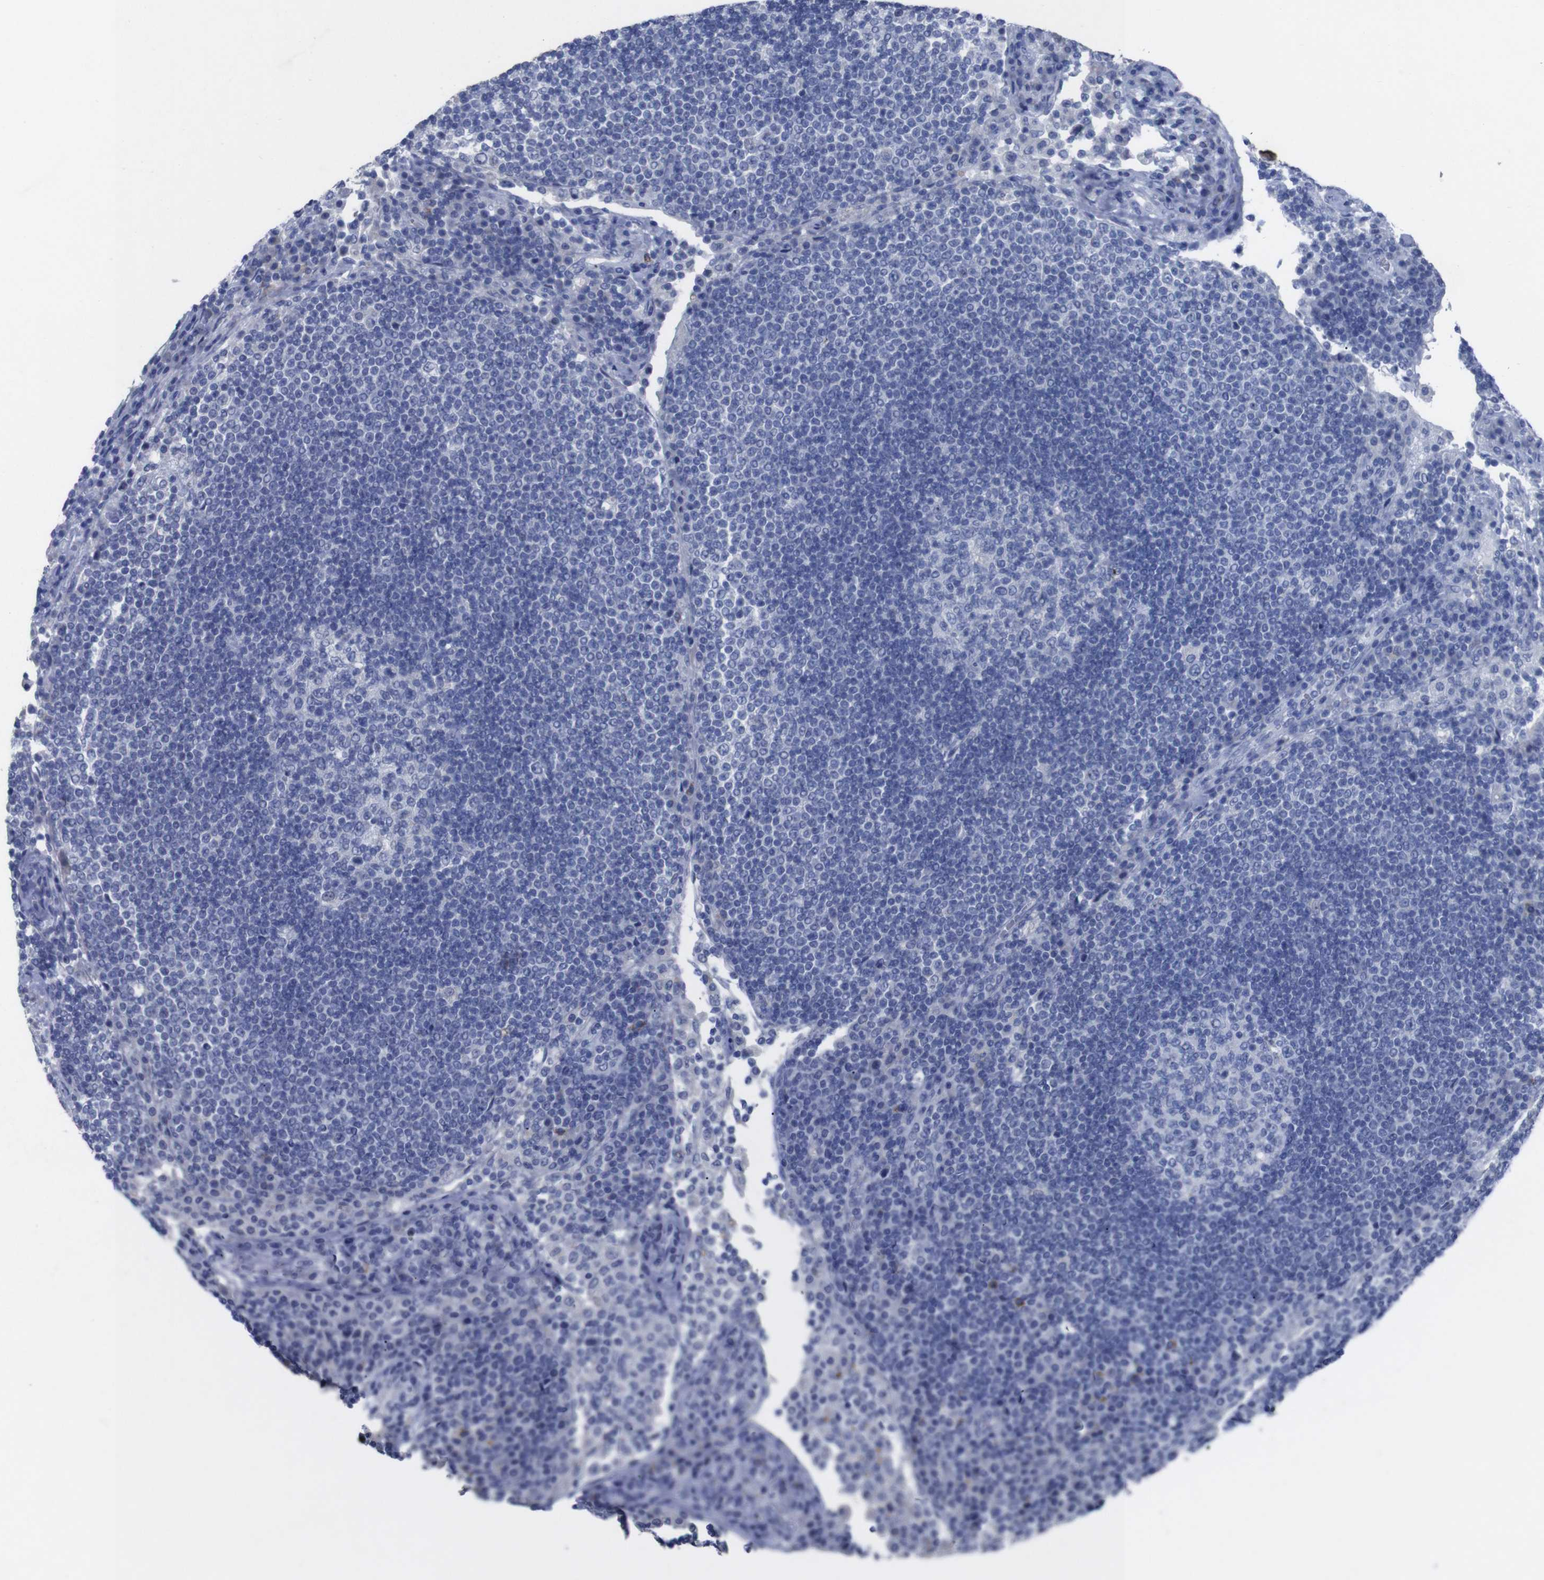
{"staining": {"intensity": "negative", "quantity": "none", "location": "none"}, "tissue": "lymph node", "cell_type": "Germinal center cells", "image_type": "normal", "snomed": [{"axis": "morphology", "description": "Normal tissue, NOS"}, {"axis": "topography", "description": "Lymph node"}], "caption": "Histopathology image shows no protein positivity in germinal center cells of benign lymph node.", "gene": "GJB2", "patient": {"sex": "female", "age": 53}}